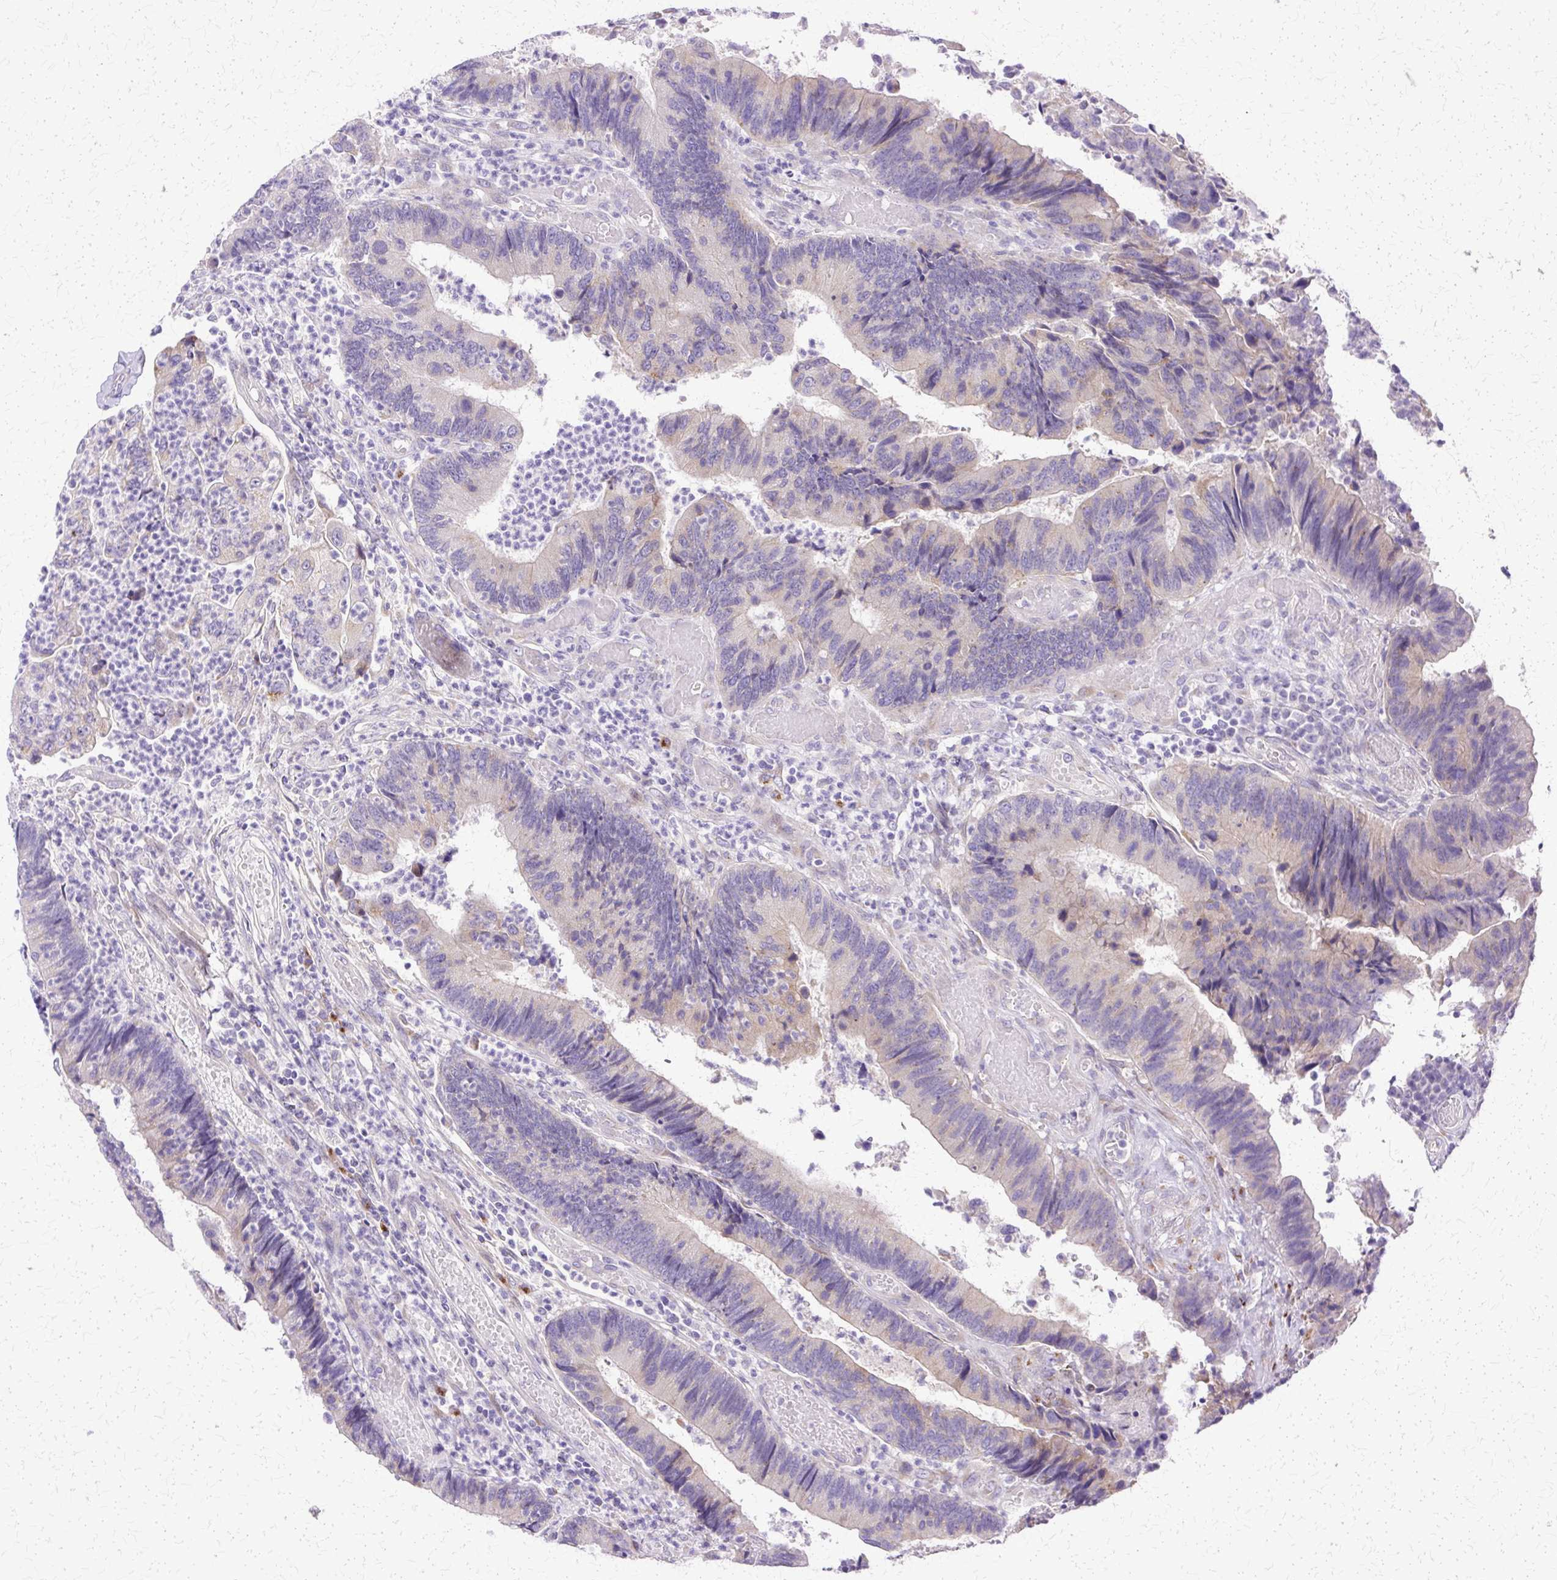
{"staining": {"intensity": "negative", "quantity": "none", "location": "none"}, "tissue": "colorectal cancer", "cell_type": "Tumor cells", "image_type": "cancer", "snomed": [{"axis": "morphology", "description": "Adenocarcinoma, NOS"}, {"axis": "topography", "description": "Colon"}], "caption": "This is an immunohistochemistry photomicrograph of adenocarcinoma (colorectal). There is no positivity in tumor cells.", "gene": "TBC1D3G", "patient": {"sex": "female", "age": 67}}